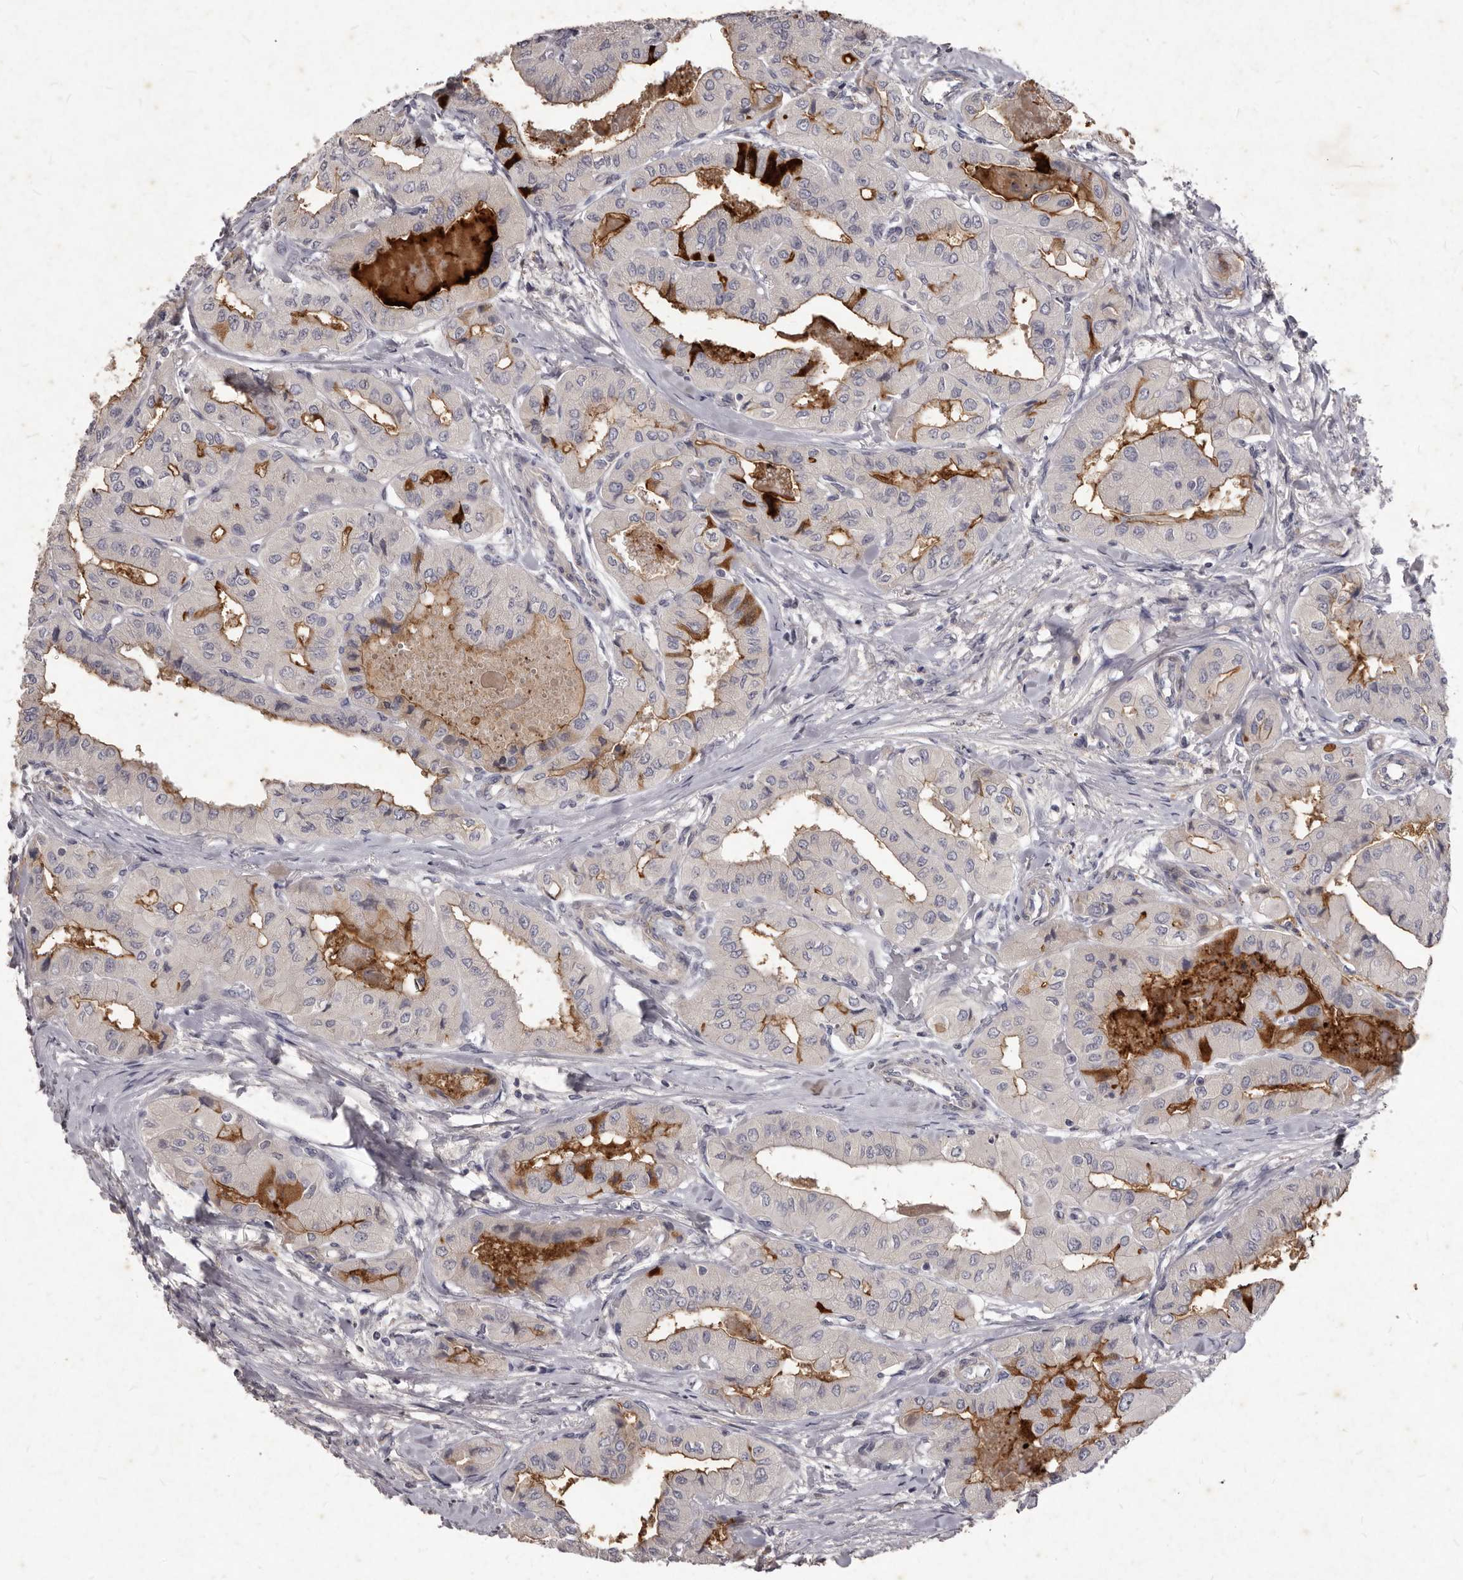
{"staining": {"intensity": "strong", "quantity": "25%-75%", "location": "cytoplasmic/membranous"}, "tissue": "thyroid cancer", "cell_type": "Tumor cells", "image_type": "cancer", "snomed": [{"axis": "morphology", "description": "Papillary adenocarcinoma, NOS"}, {"axis": "topography", "description": "Thyroid gland"}], "caption": "The histopathology image shows a brown stain indicating the presence of a protein in the cytoplasmic/membranous of tumor cells in papillary adenocarcinoma (thyroid).", "gene": "GPRC5C", "patient": {"sex": "female", "age": 59}}